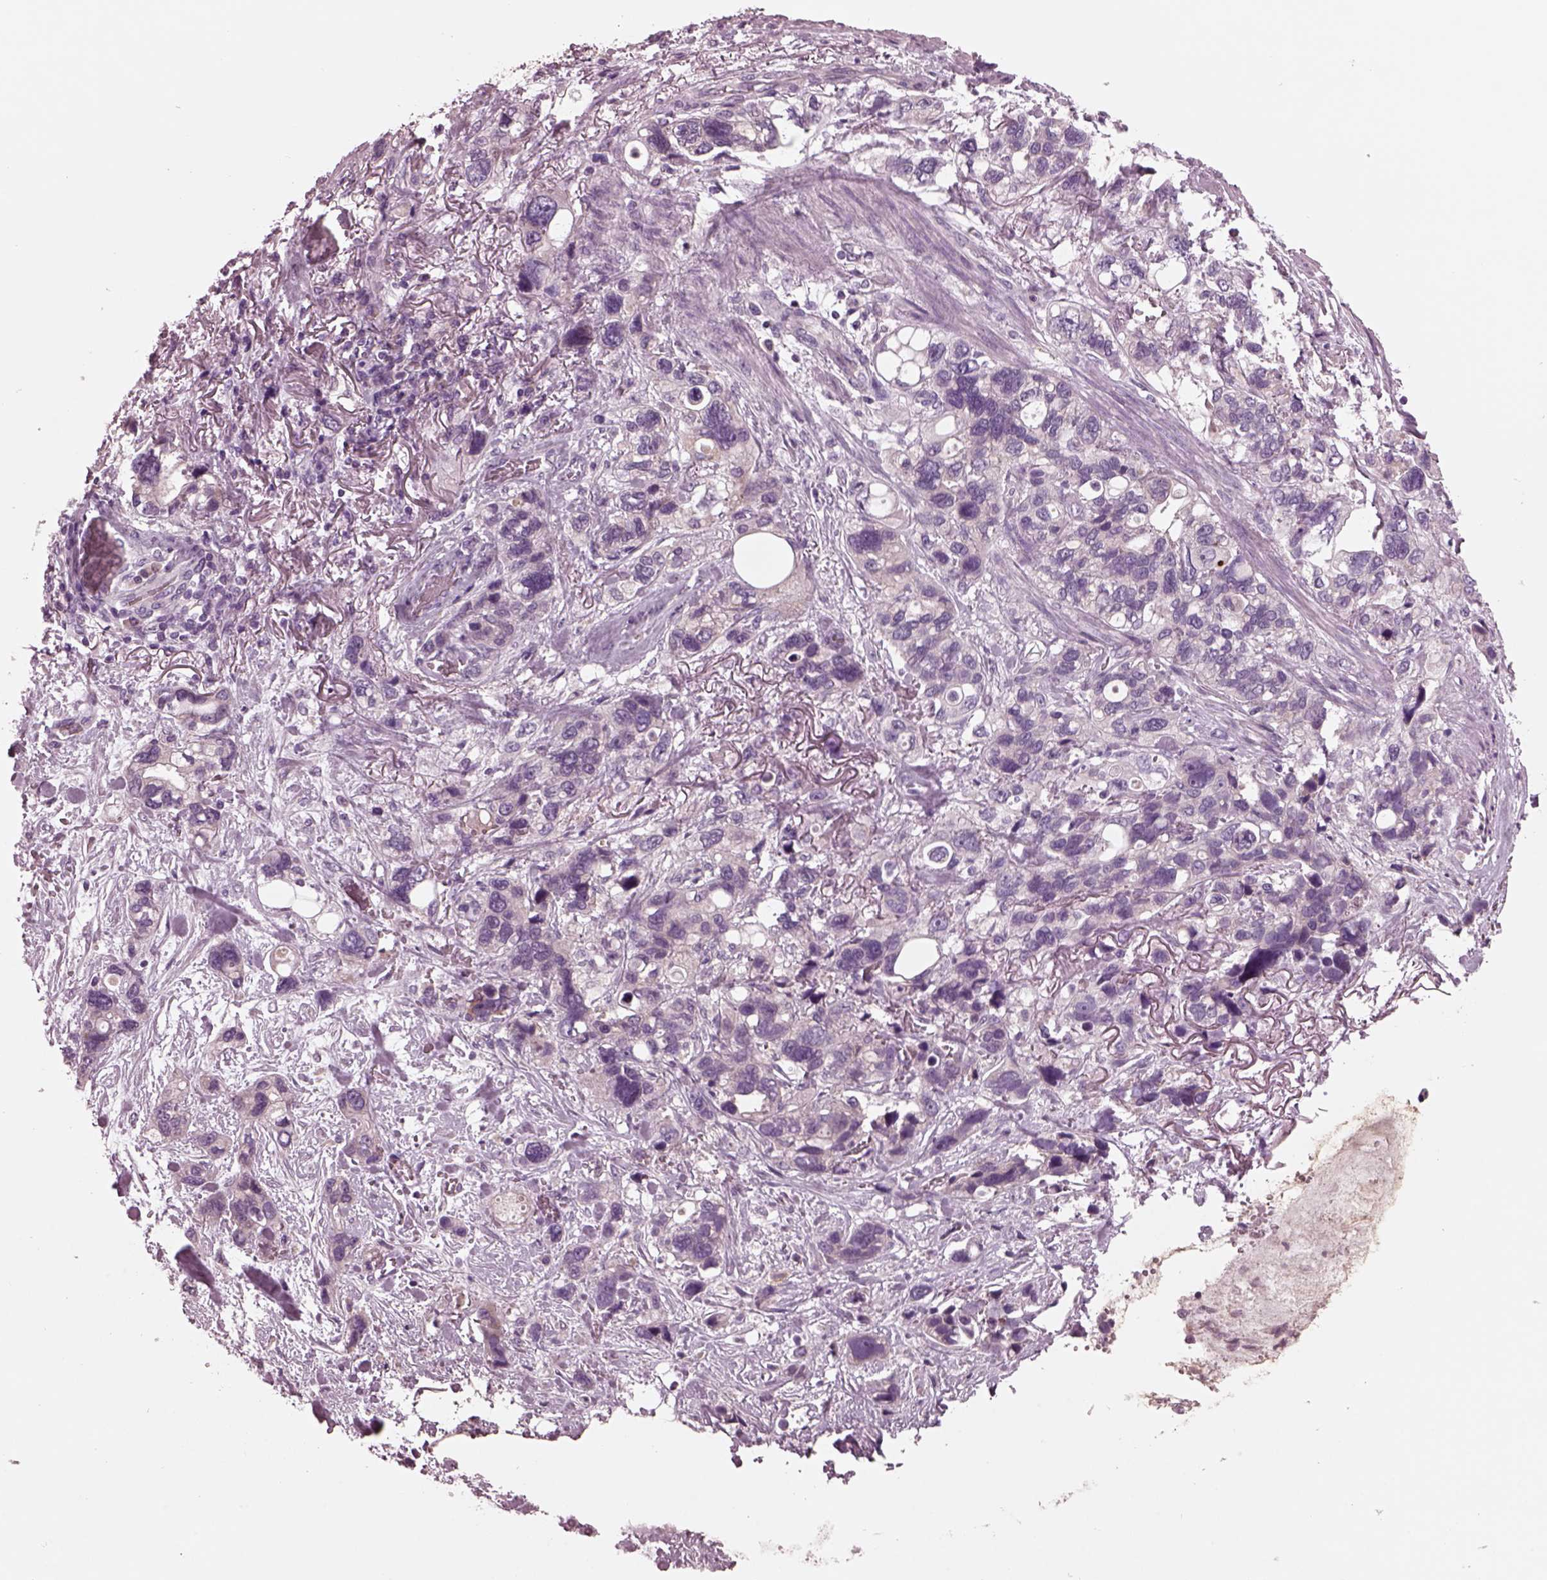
{"staining": {"intensity": "negative", "quantity": "none", "location": "none"}, "tissue": "stomach cancer", "cell_type": "Tumor cells", "image_type": "cancer", "snomed": [{"axis": "morphology", "description": "Adenocarcinoma, NOS"}, {"axis": "topography", "description": "Stomach, upper"}], "caption": "A photomicrograph of adenocarcinoma (stomach) stained for a protein shows no brown staining in tumor cells.", "gene": "AP4M1", "patient": {"sex": "female", "age": 81}}